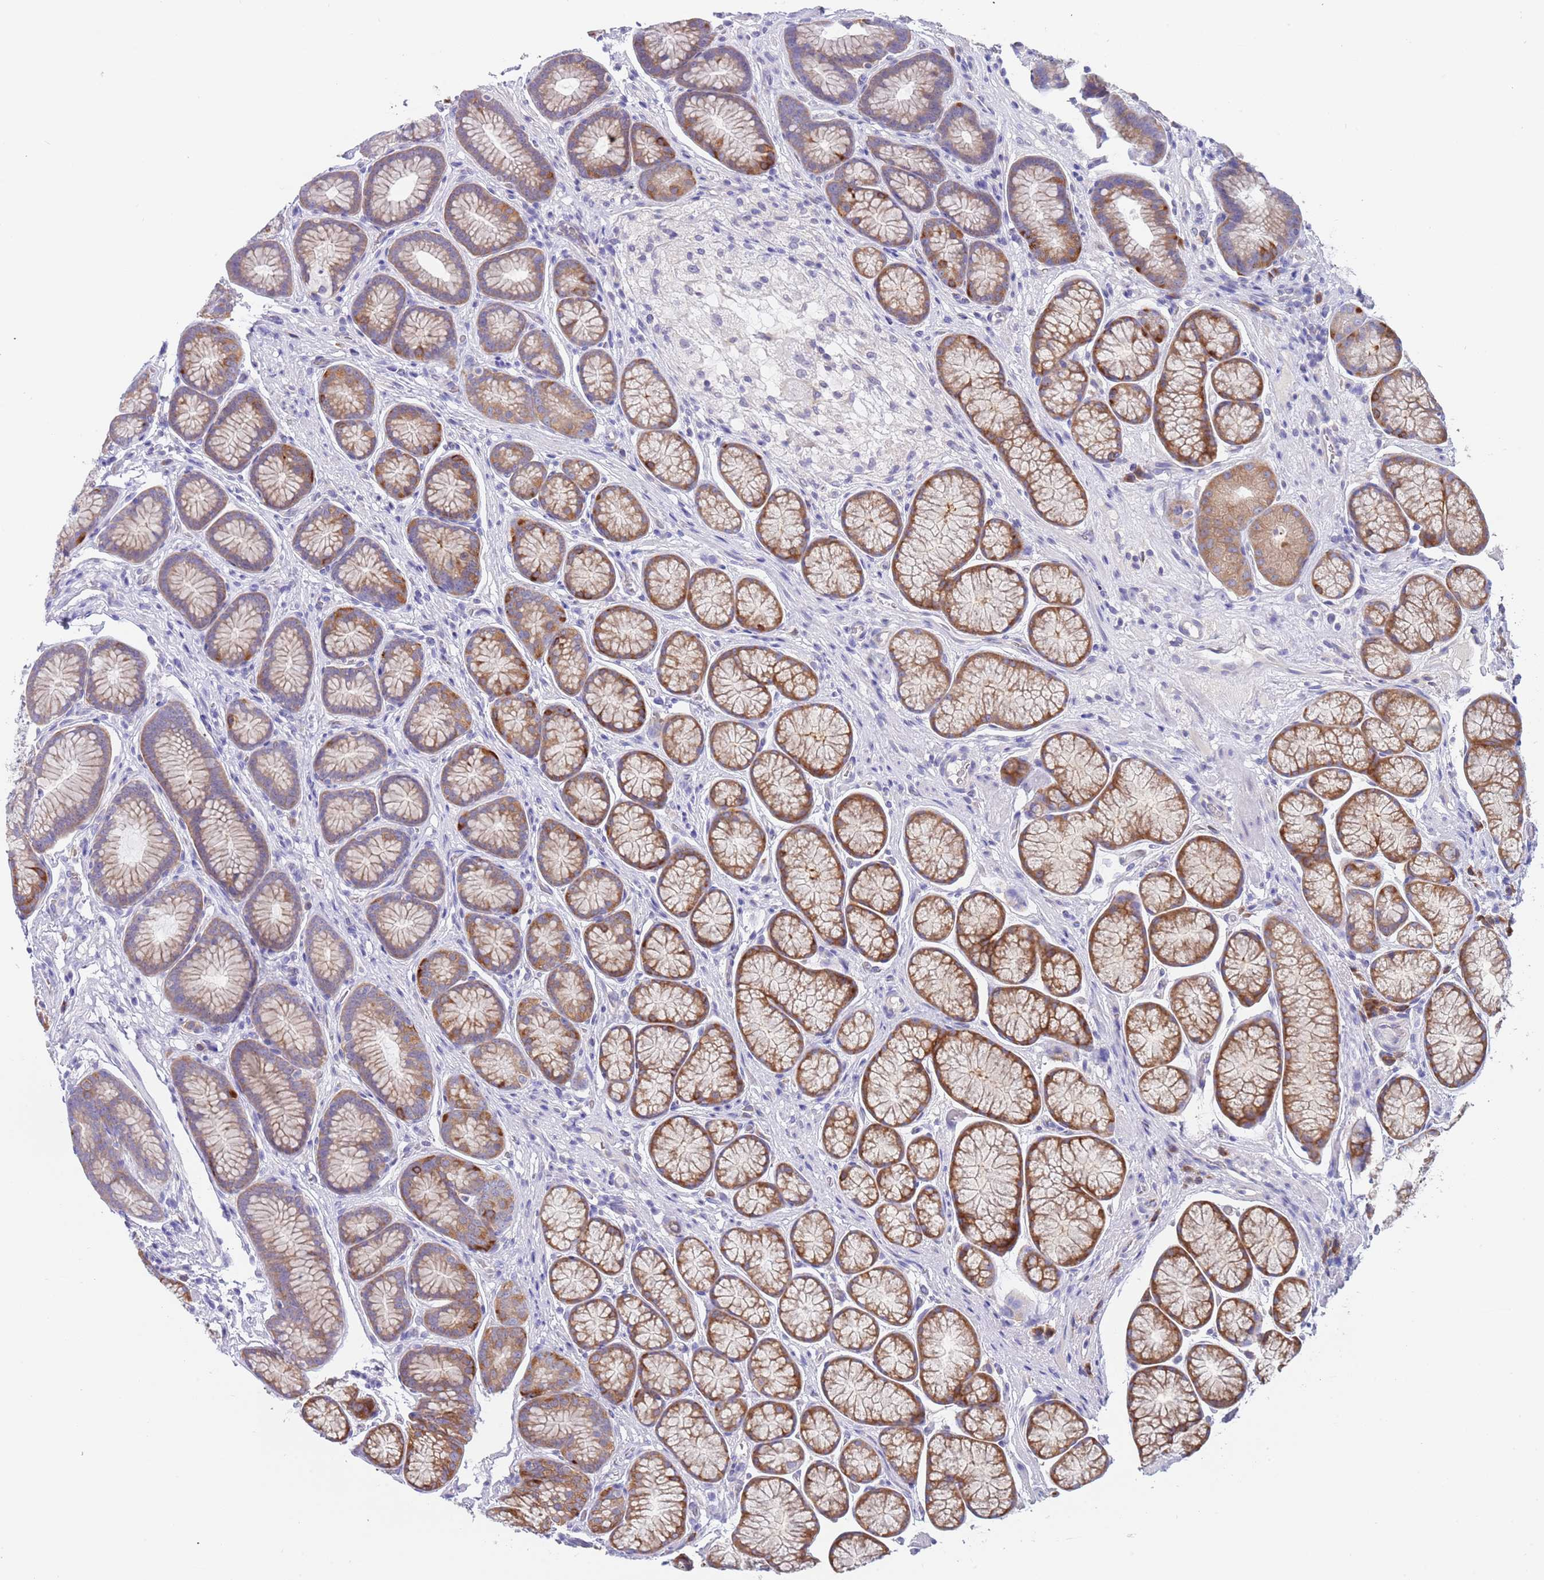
{"staining": {"intensity": "moderate", "quantity": "25%-75%", "location": "cytoplasmic/membranous"}, "tissue": "stomach", "cell_type": "Glandular cells", "image_type": "normal", "snomed": [{"axis": "morphology", "description": "Normal tissue, NOS"}, {"axis": "topography", "description": "Stomach"}], "caption": "An immunohistochemistry micrograph of unremarkable tissue is shown. Protein staining in brown highlights moderate cytoplasmic/membranous positivity in stomach within glandular cells. (DAB (3,3'-diaminobenzidine) IHC, brown staining for protein, blue staining for nuclei).", "gene": "TYW1B", "patient": {"sex": "male", "age": 42}}